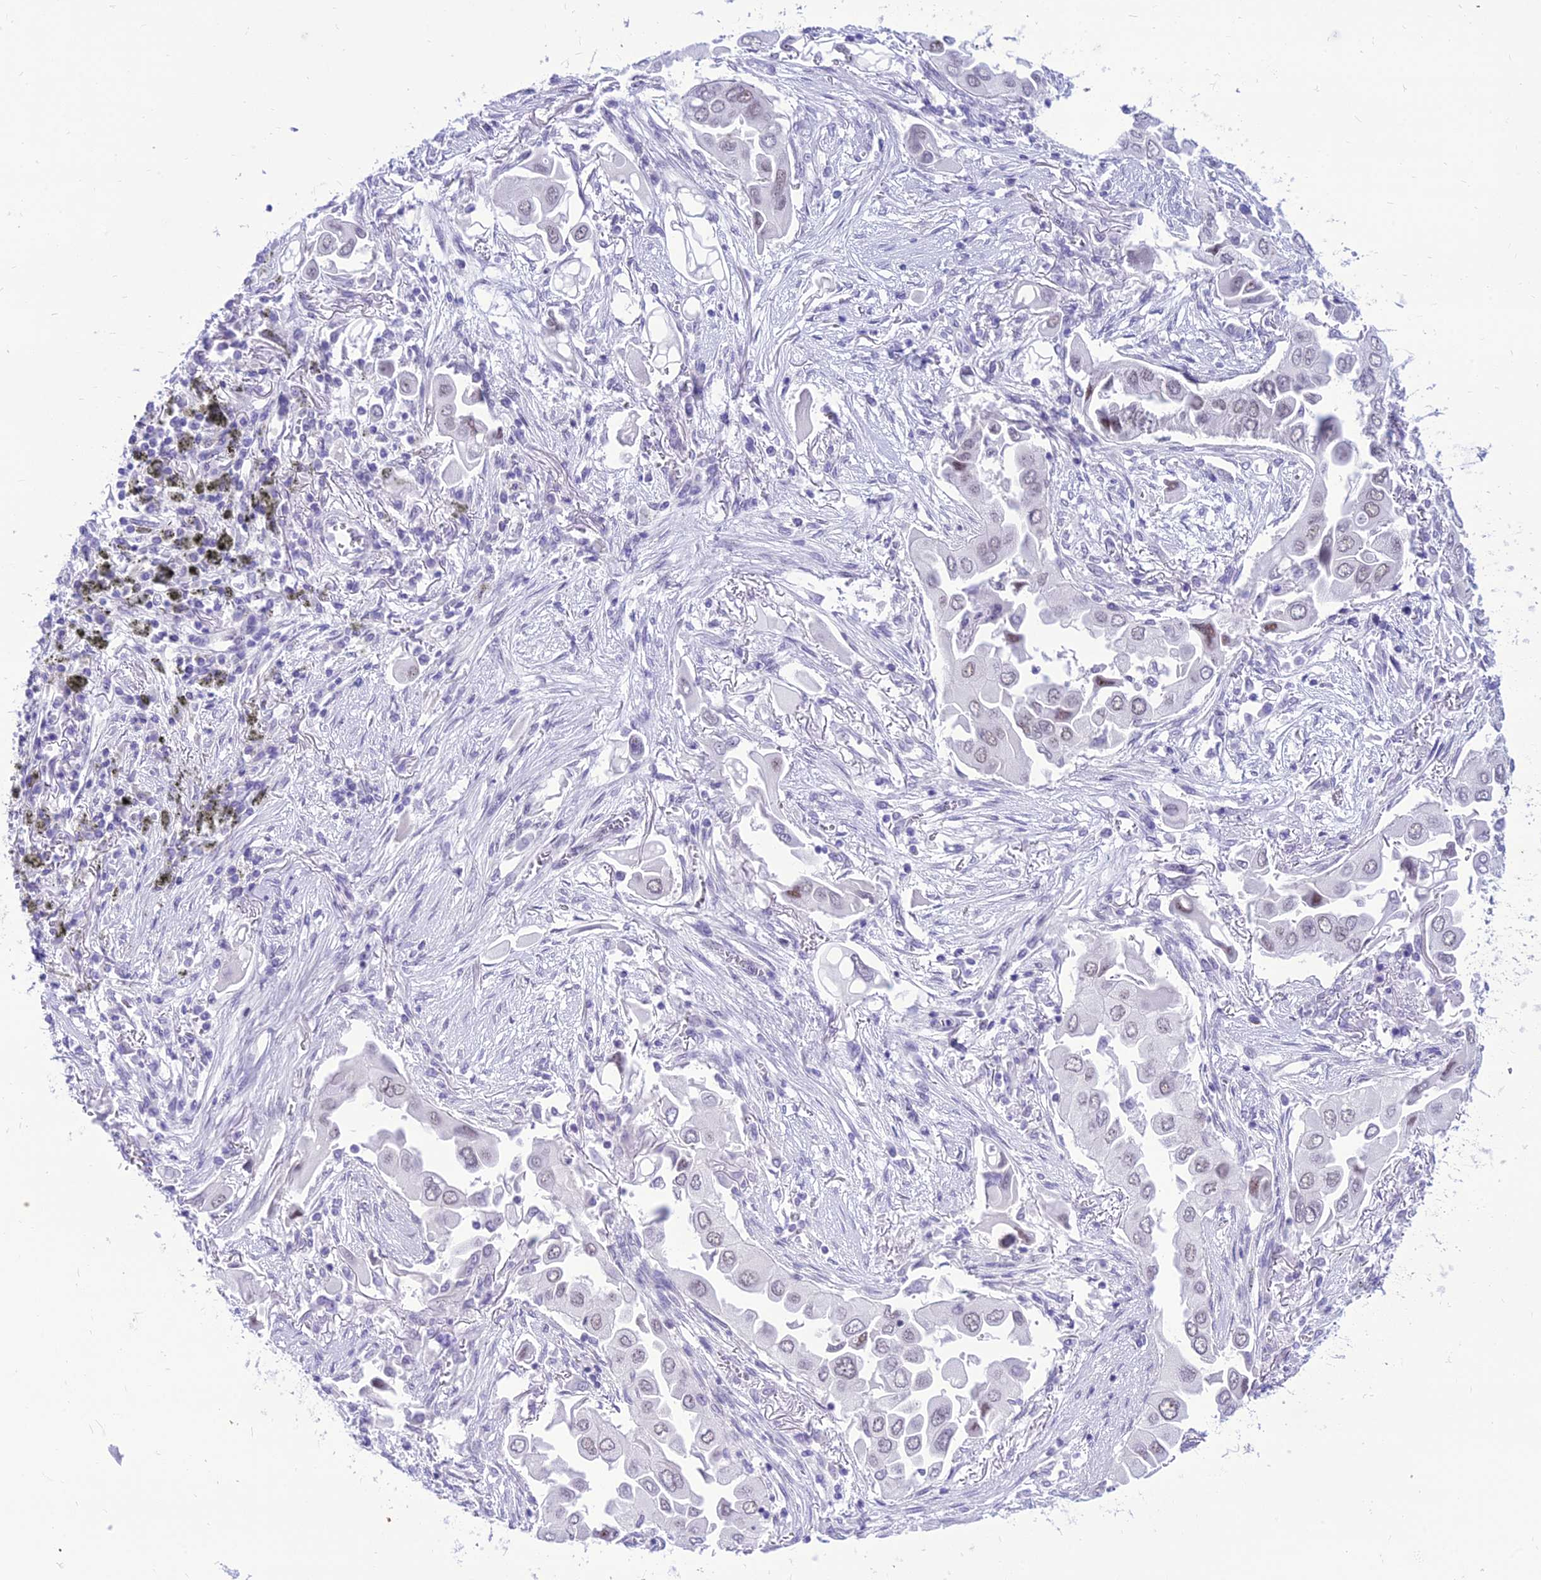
{"staining": {"intensity": "weak", "quantity": "<25%", "location": "nuclear"}, "tissue": "lung cancer", "cell_type": "Tumor cells", "image_type": "cancer", "snomed": [{"axis": "morphology", "description": "Adenocarcinoma, NOS"}, {"axis": "topography", "description": "Lung"}], "caption": "A micrograph of lung adenocarcinoma stained for a protein shows no brown staining in tumor cells.", "gene": "DHX40", "patient": {"sex": "female", "age": 76}}